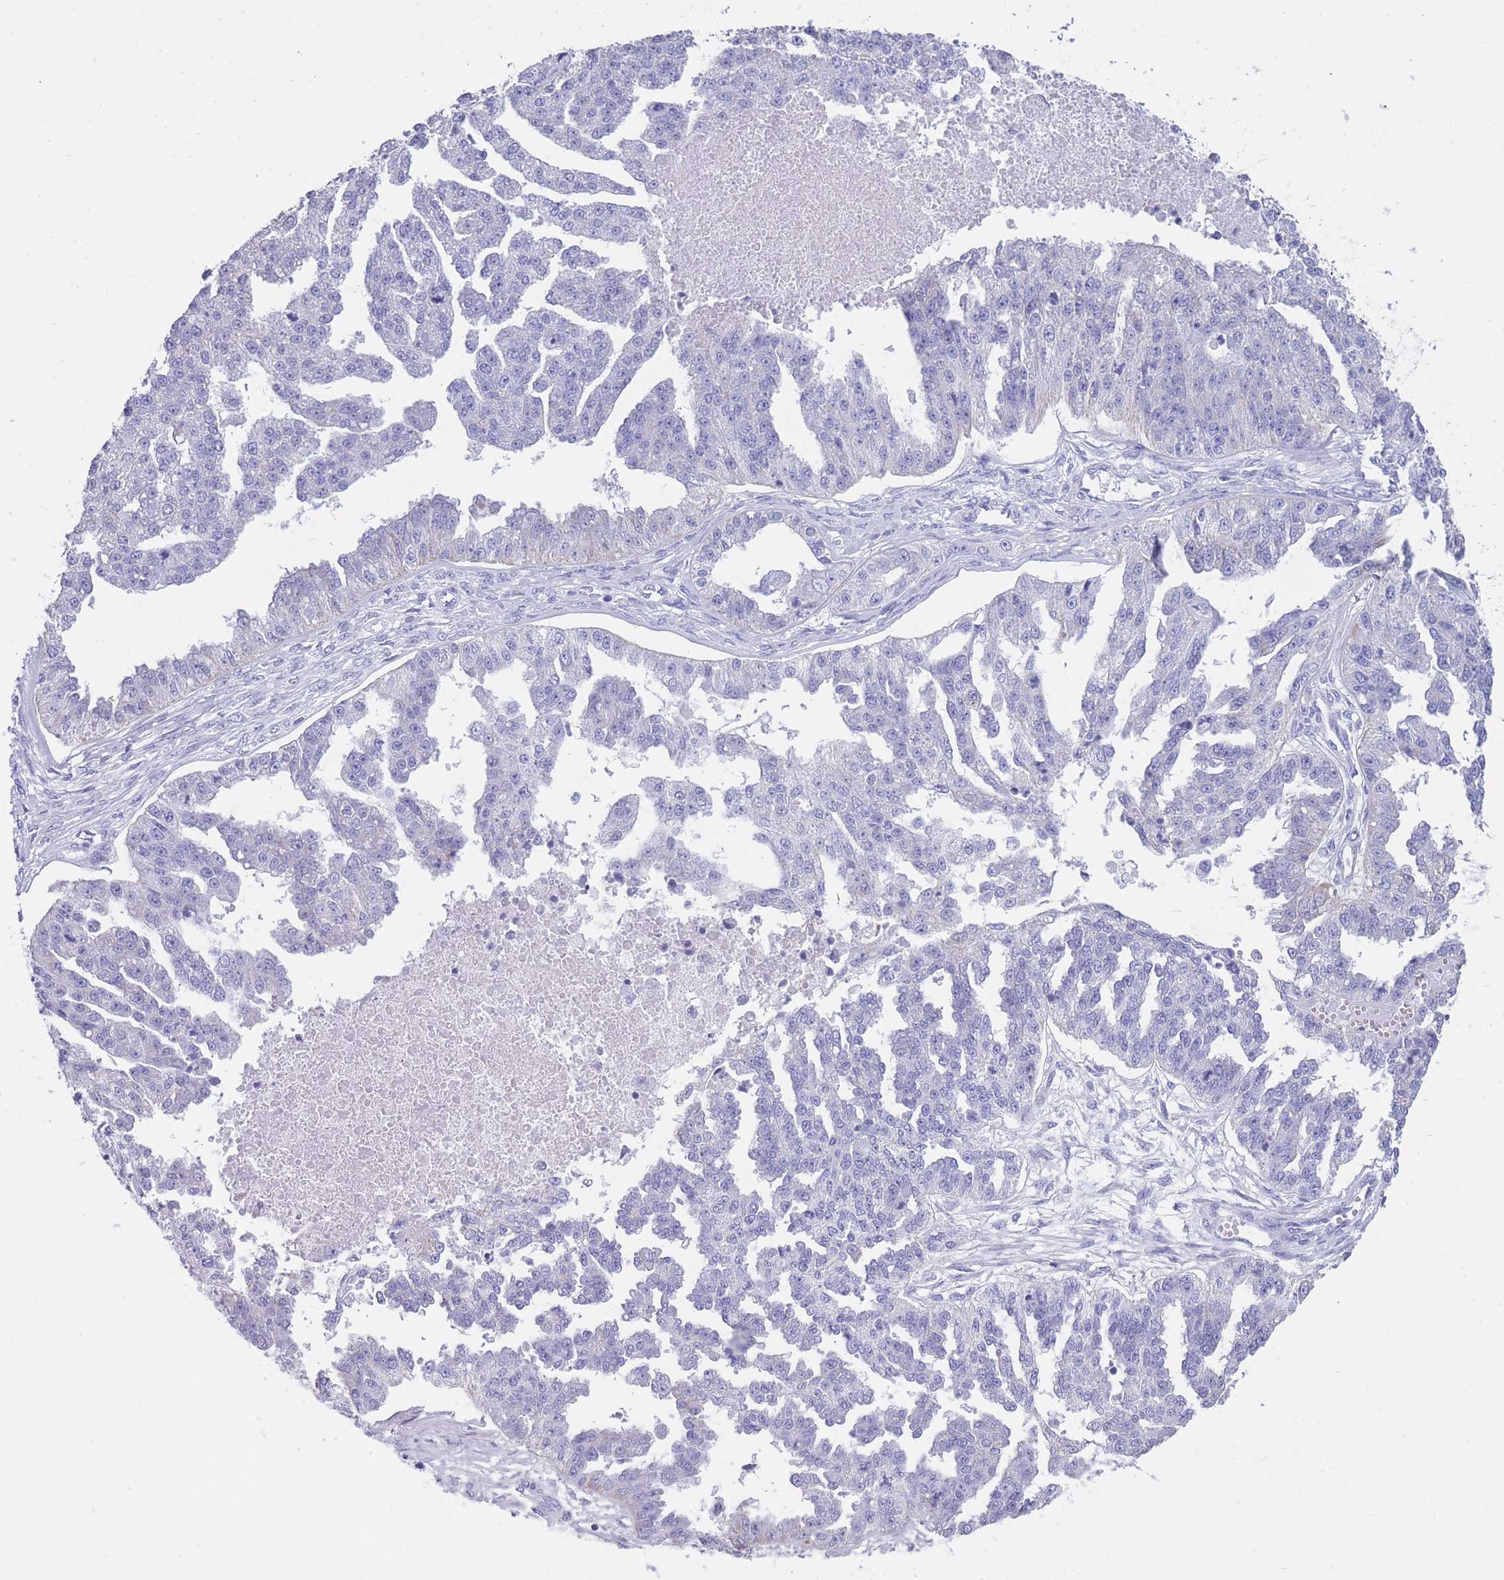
{"staining": {"intensity": "negative", "quantity": "none", "location": "none"}, "tissue": "ovarian cancer", "cell_type": "Tumor cells", "image_type": "cancer", "snomed": [{"axis": "morphology", "description": "Cystadenocarcinoma, serous, NOS"}, {"axis": "topography", "description": "Ovary"}], "caption": "DAB (3,3'-diaminobenzidine) immunohistochemical staining of human ovarian cancer (serous cystadenocarcinoma) exhibits no significant expression in tumor cells.", "gene": "INTS2", "patient": {"sex": "female", "age": 58}}